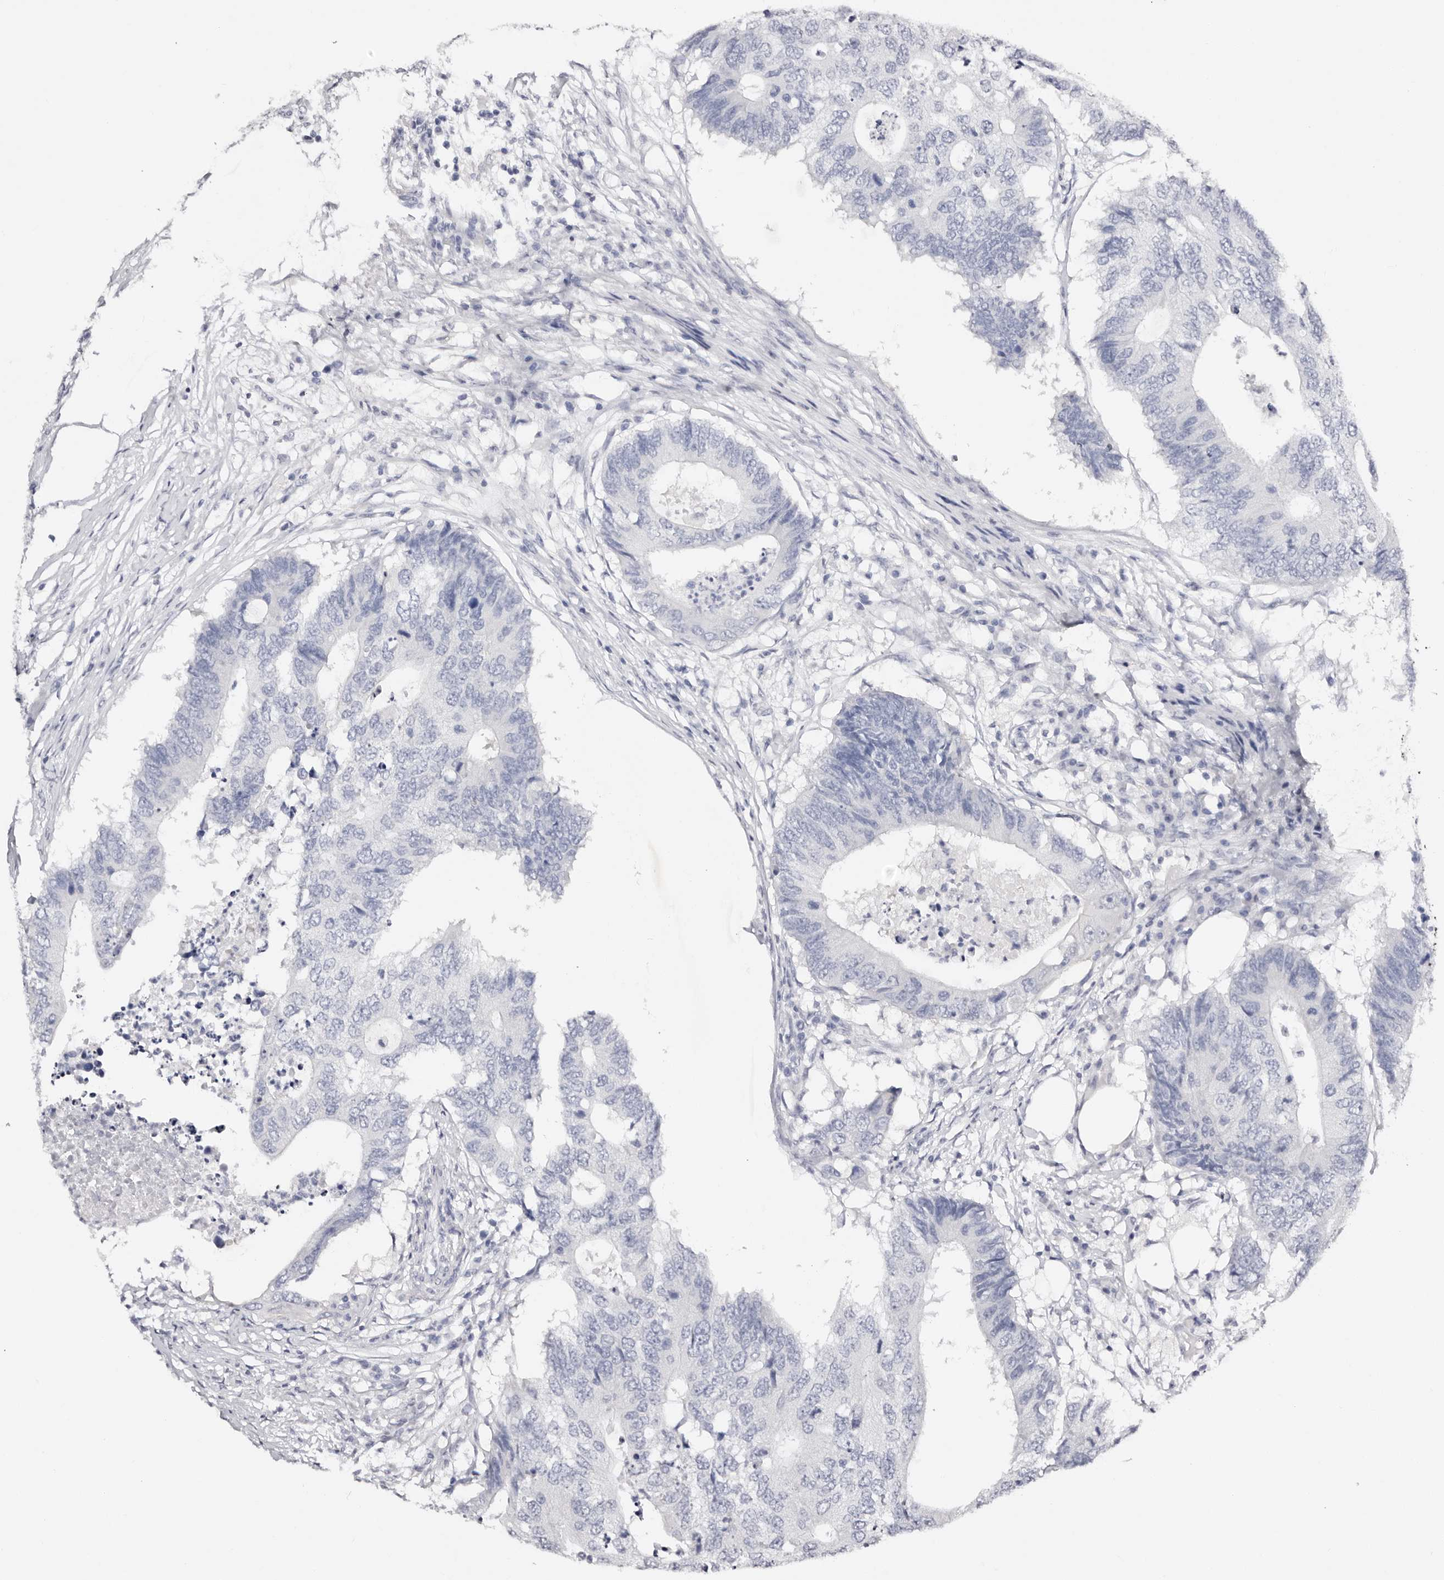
{"staining": {"intensity": "negative", "quantity": "none", "location": "none"}, "tissue": "colorectal cancer", "cell_type": "Tumor cells", "image_type": "cancer", "snomed": [{"axis": "morphology", "description": "Adenocarcinoma, NOS"}, {"axis": "topography", "description": "Colon"}], "caption": "IHC image of neoplastic tissue: human colorectal adenocarcinoma stained with DAB (3,3'-diaminobenzidine) demonstrates no significant protein expression in tumor cells.", "gene": "ROM1", "patient": {"sex": "male", "age": 71}}